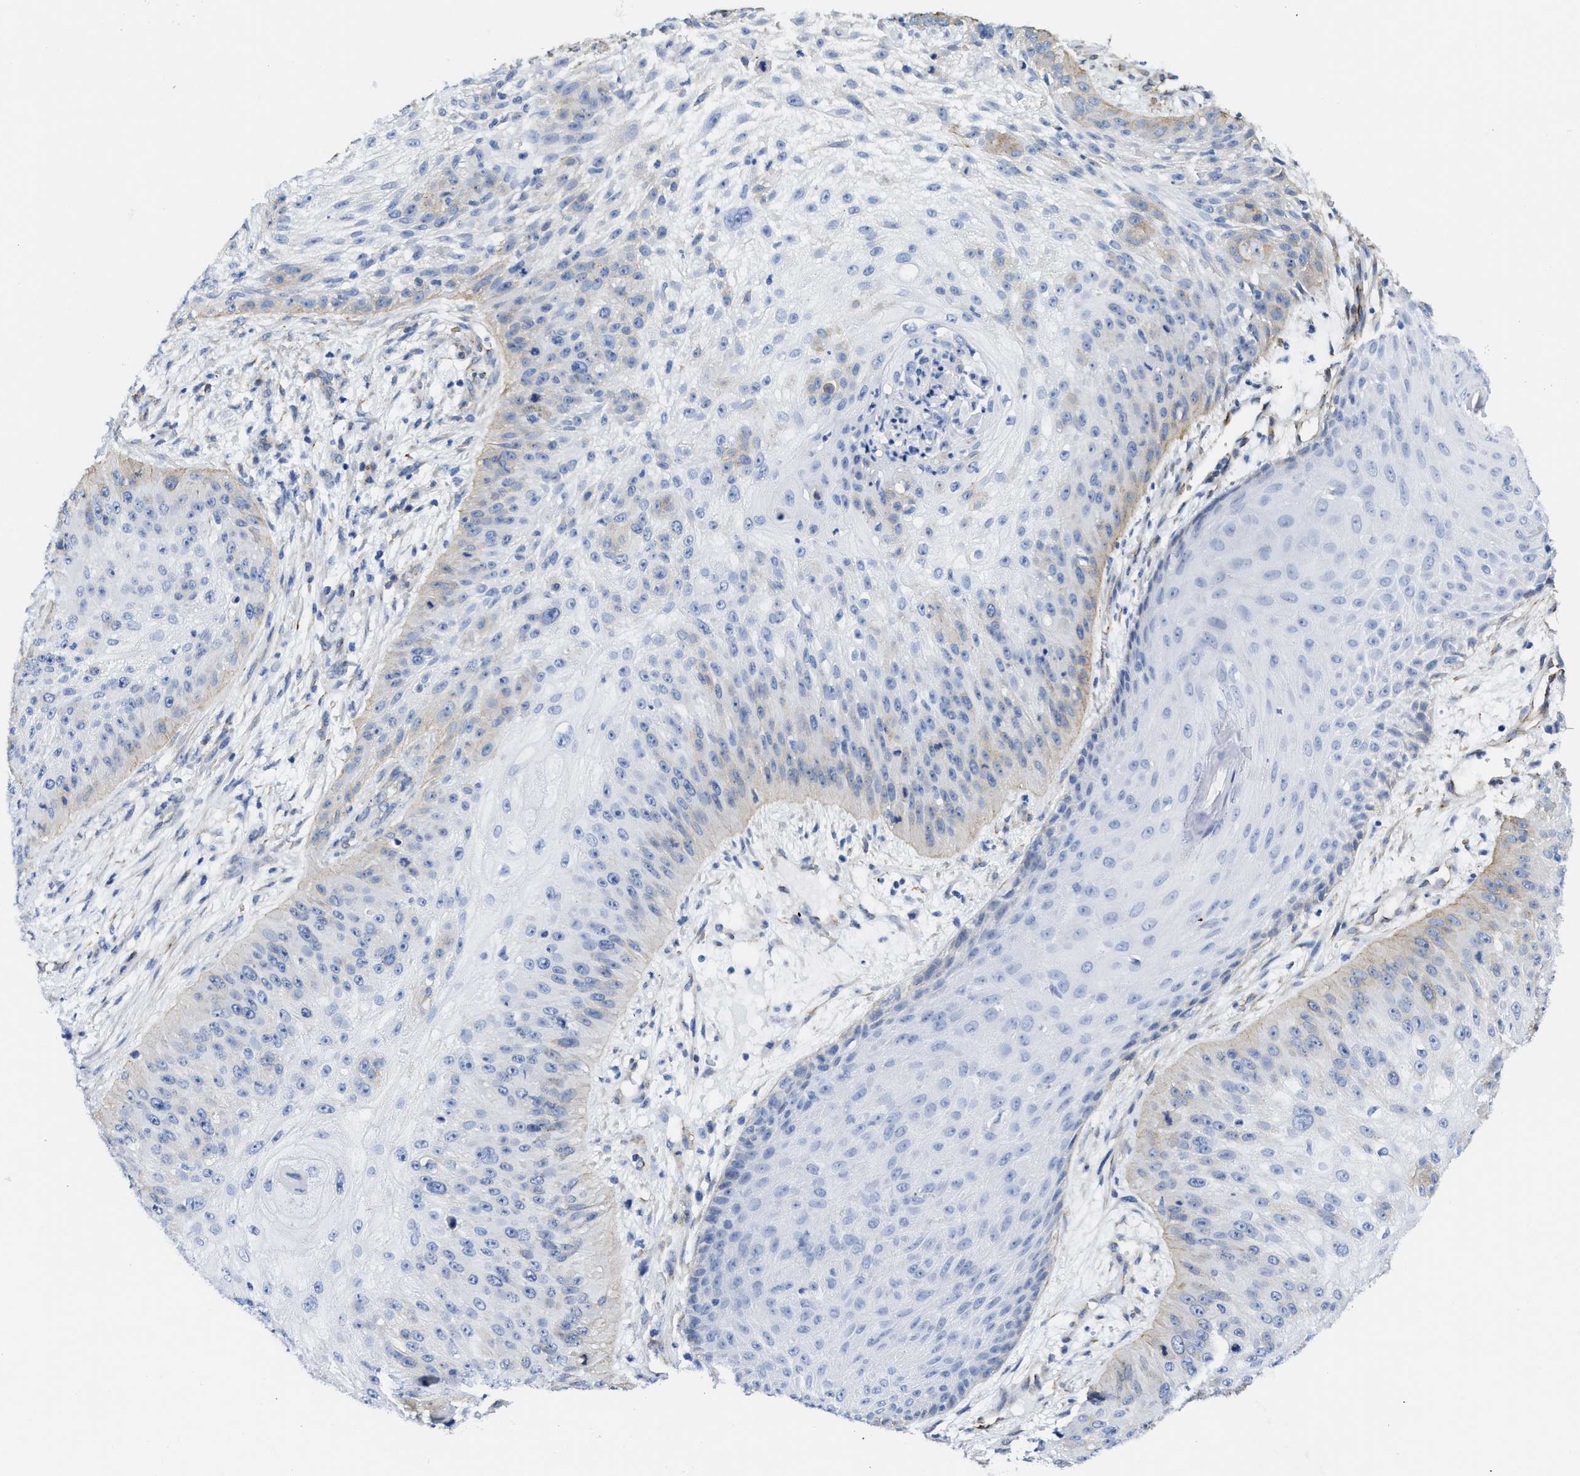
{"staining": {"intensity": "negative", "quantity": "none", "location": "none"}, "tissue": "skin cancer", "cell_type": "Tumor cells", "image_type": "cancer", "snomed": [{"axis": "morphology", "description": "Squamous cell carcinoma, NOS"}, {"axis": "topography", "description": "Skin"}], "caption": "A micrograph of human skin cancer (squamous cell carcinoma) is negative for staining in tumor cells.", "gene": "TUB", "patient": {"sex": "female", "age": 80}}